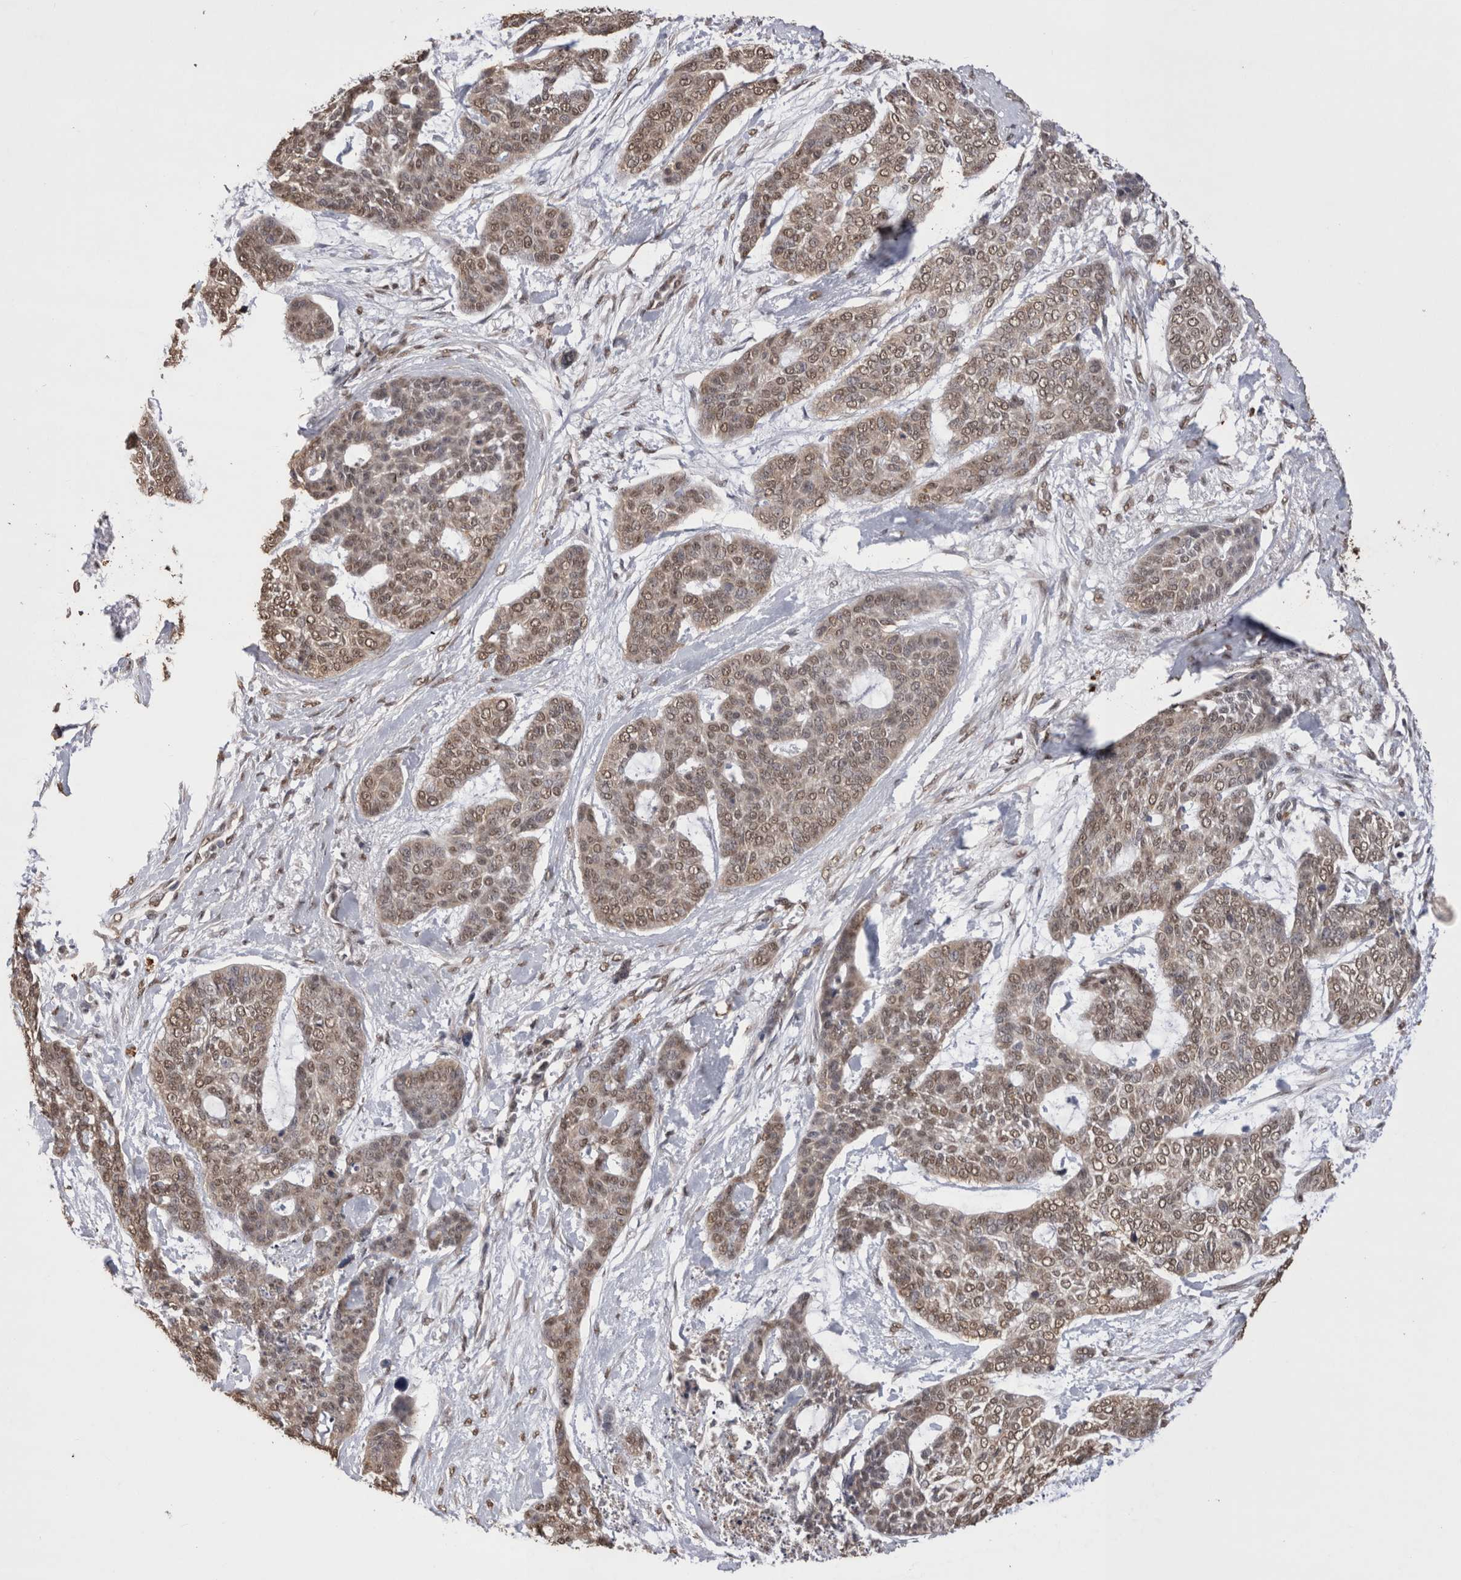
{"staining": {"intensity": "weak", "quantity": ">75%", "location": "cytoplasmic/membranous,nuclear"}, "tissue": "skin cancer", "cell_type": "Tumor cells", "image_type": "cancer", "snomed": [{"axis": "morphology", "description": "Basal cell carcinoma"}, {"axis": "topography", "description": "Skin"}], "caption": "Protein expression analysis of skin cancer shows weak cytoplasmic/membranous and nuclear positivity in about >75% of tumor cells.", "gene": "GRK5", "patient": {"sex": "female", "age": 64}}